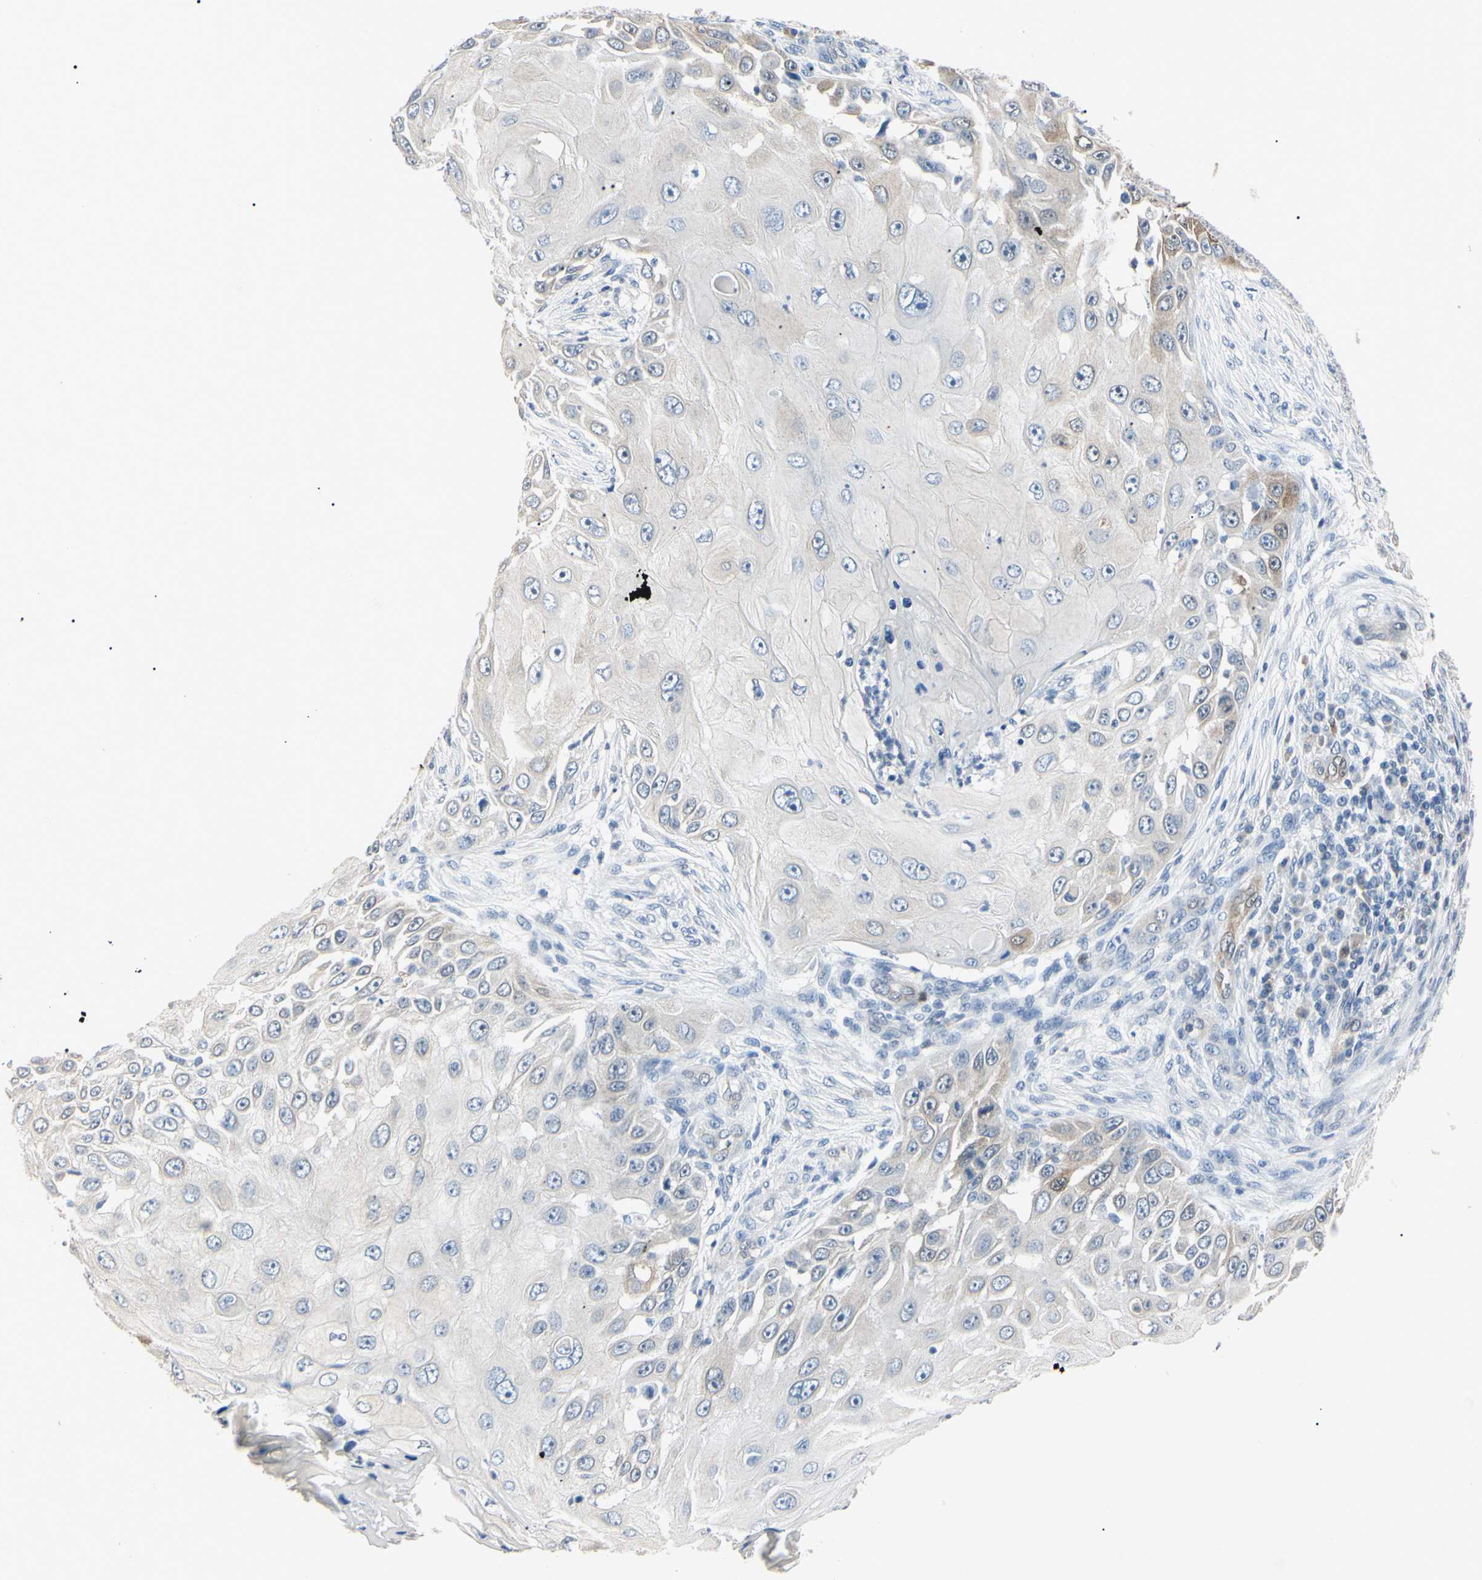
{"staining": {"intensity": "weak", "quantity": "<25%", "location": "cytoplasmic/membranous"}, "tissue": "skin cancer", "cell_type": "Tumor cells", "image_type": "cancer", "snomed": [{"axis": "morphology", "description": "Squamous cell carcinoma, NOS"}, {"axis": "topography", "description": "Skin"}], "caption": "High magnification brightfield microscopy of skin squamous cell carcinoma stained with DAB (3,3'-diaminobenzidine) (brown) and counterstained with hematoxylin (blue): tumor cells show no significant staining. The staining is performed using DAB brown chromogen with nuclei counter-stained in using hematoxylin.", "gene": "AKR1C3", "patient": {"sex": "female", "age": 44}}